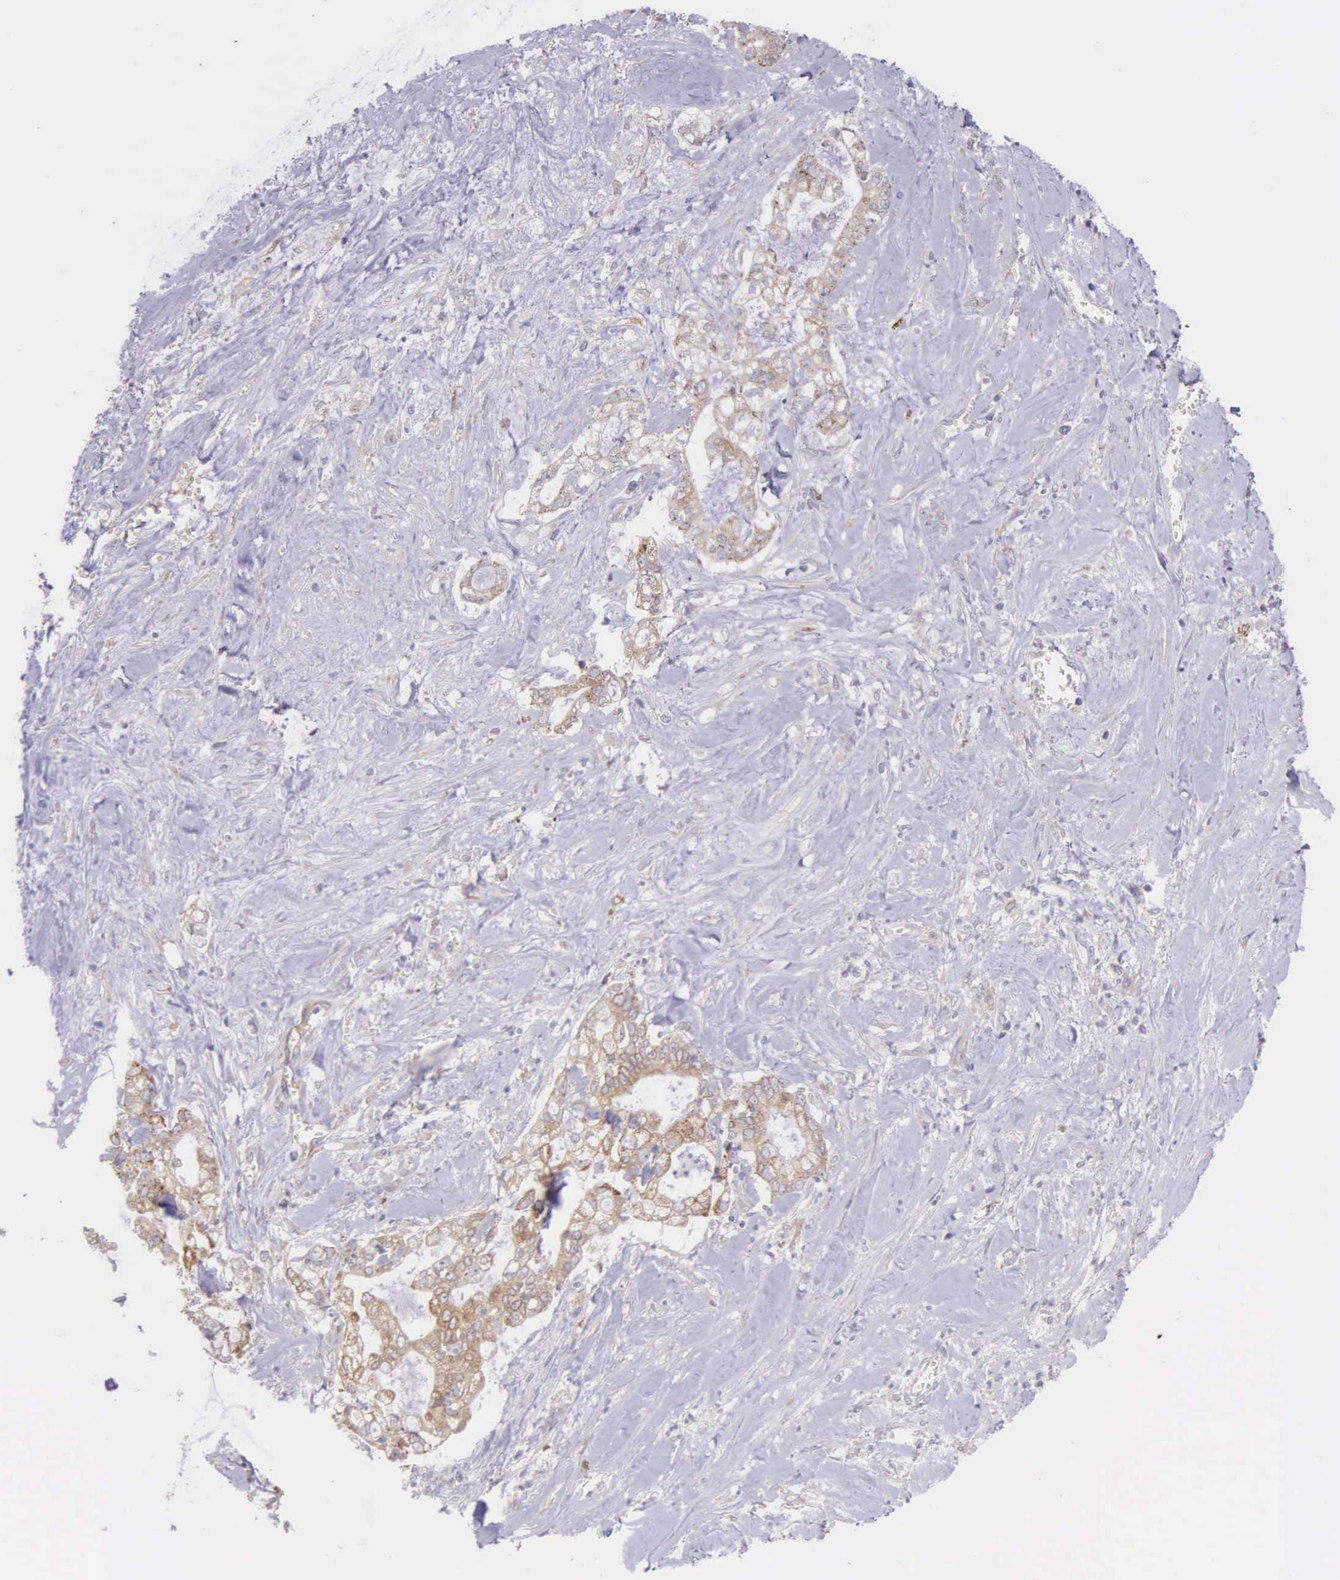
{"staining": {"intensity": "weak", "quantity": ">75%", "location": "cytoplasmic/membranous"}, "tissue": "liver cancer", "cell_type": "Tumor cells", "image_type": "cancer", "snomed": [{"axis": "morphology", "description": "Cholangiocarcinoma"}, {"axis": "topography", "description": "Liver"}], "caption": "Liver cancer (cholangiocarcinoma) stained with DAB IHC displays low levels of weak cytoplasmic/membranous positivity in approximately >75% of tumor cells. (Stains: DAB in brown, nuclei in blue, Microscopy: brightfield microscopy at high magnification).", "gene": "NSDHL", "patient": {"sex": "male", "age": 57}}